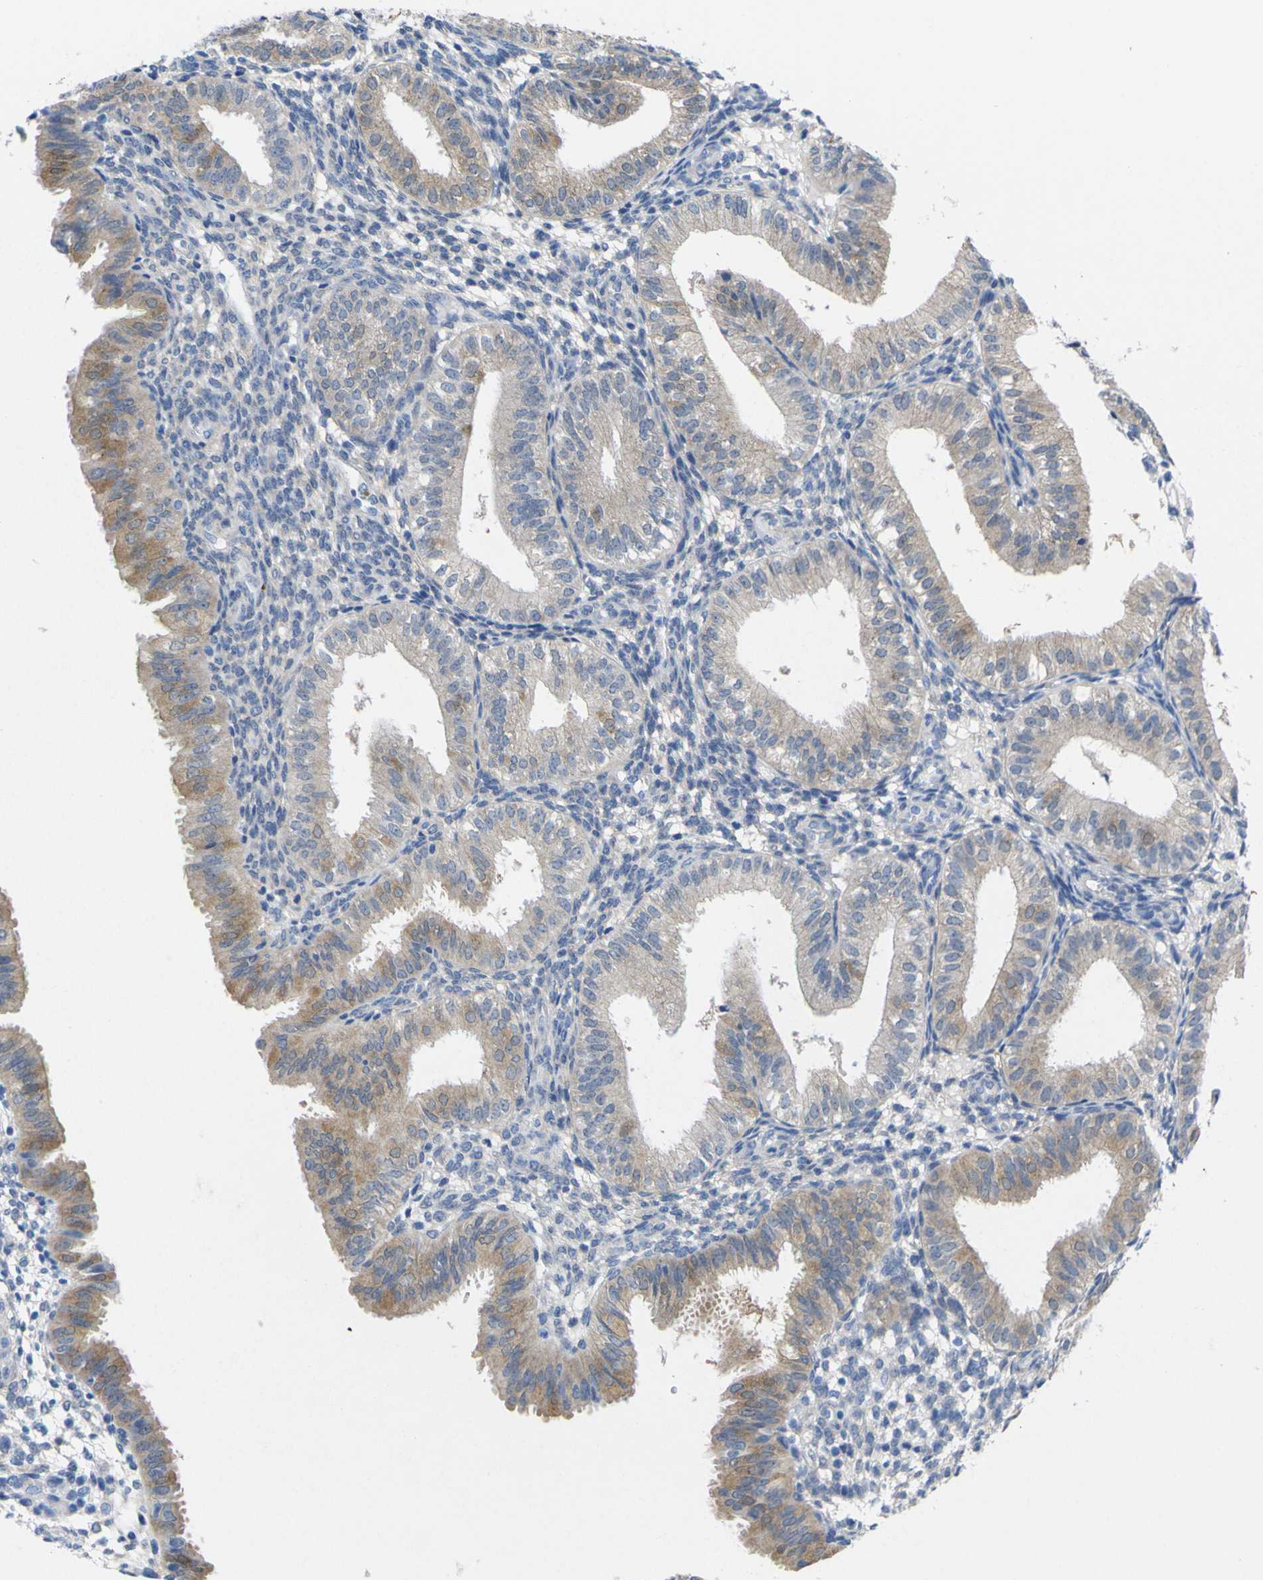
{"staining": {"intensity": "weak", "quantity": "<25%", "location": "cytoplasmic/membranous"}, "tissue": "endometrium", "cell_type": "Cells in endometrial stroma", "image_type": "normal", "snomed": [{"axis": "morphology", "description": "Normal tissue, NOS"}, {"axis": "topography", "description": "Endometrium"}], "caption": "Micrograph shows no significant protein staining in cells in endometrial stroma of unremarkable endometrium.", "gene": "PEBP1", "patient": {"sex": "female", "age": 39}}